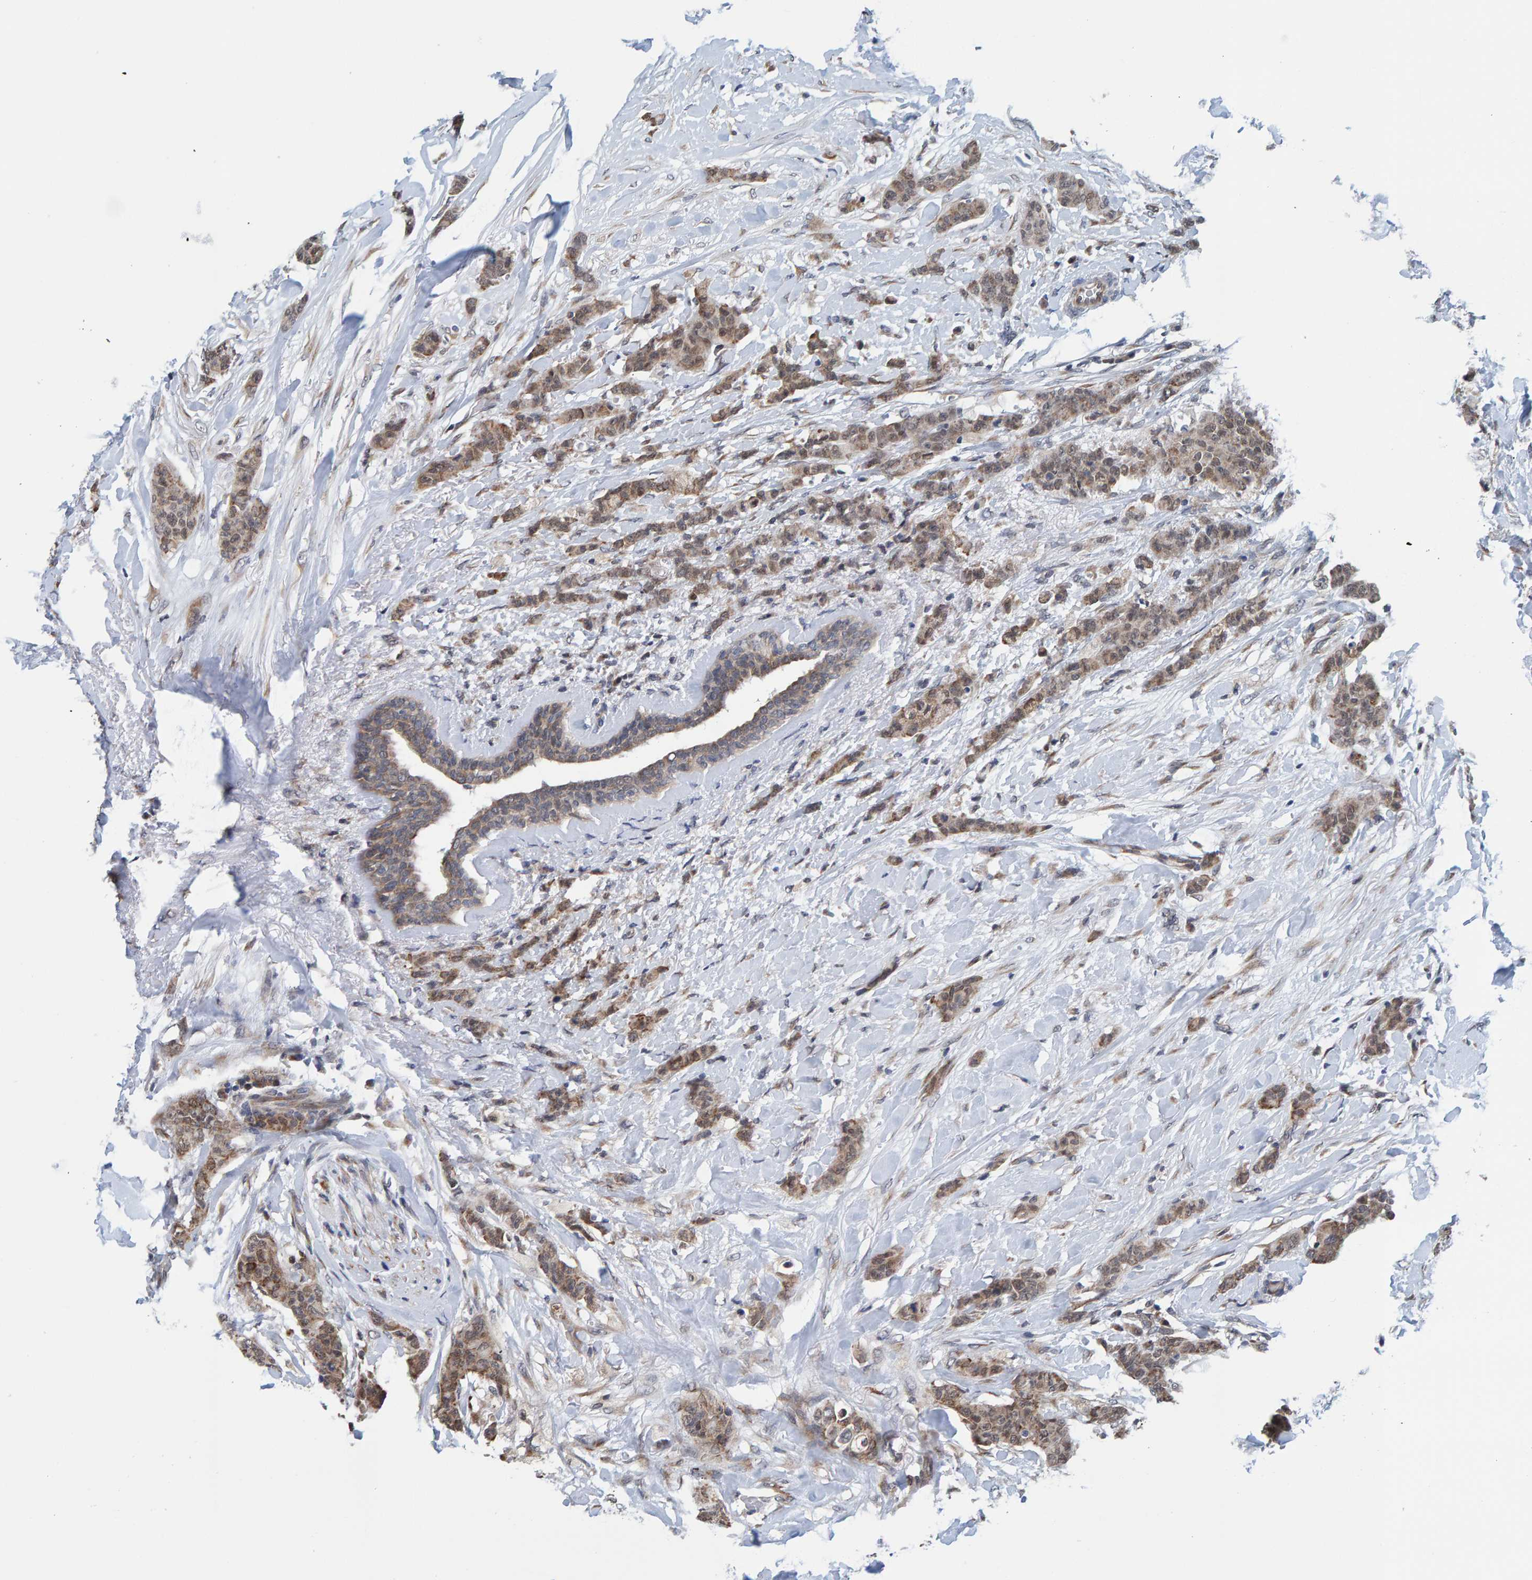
{"staining": {"intensity": "moderate", "quantity": ">75%", "location": "cytoplasmic/membranous"}, "tissue": "breast cancer", "cell_type": "Tumor cells", "image_type": "cancer", "snomed": [{"axis": "morphology", "description": "Normal tissue, NOS"}, {"axis": "morphology", "description": "Duct carcinoma"}, {"axis": "topography", "description": "Breast"}], "caption": "IHC of human breast cancer reveals medium levels of moderate cytoplasmic/membranous staining in approximately >75% of tumor cells.", "gene": "SCRN2", "patient": {"sex": "female", "age": 40}}